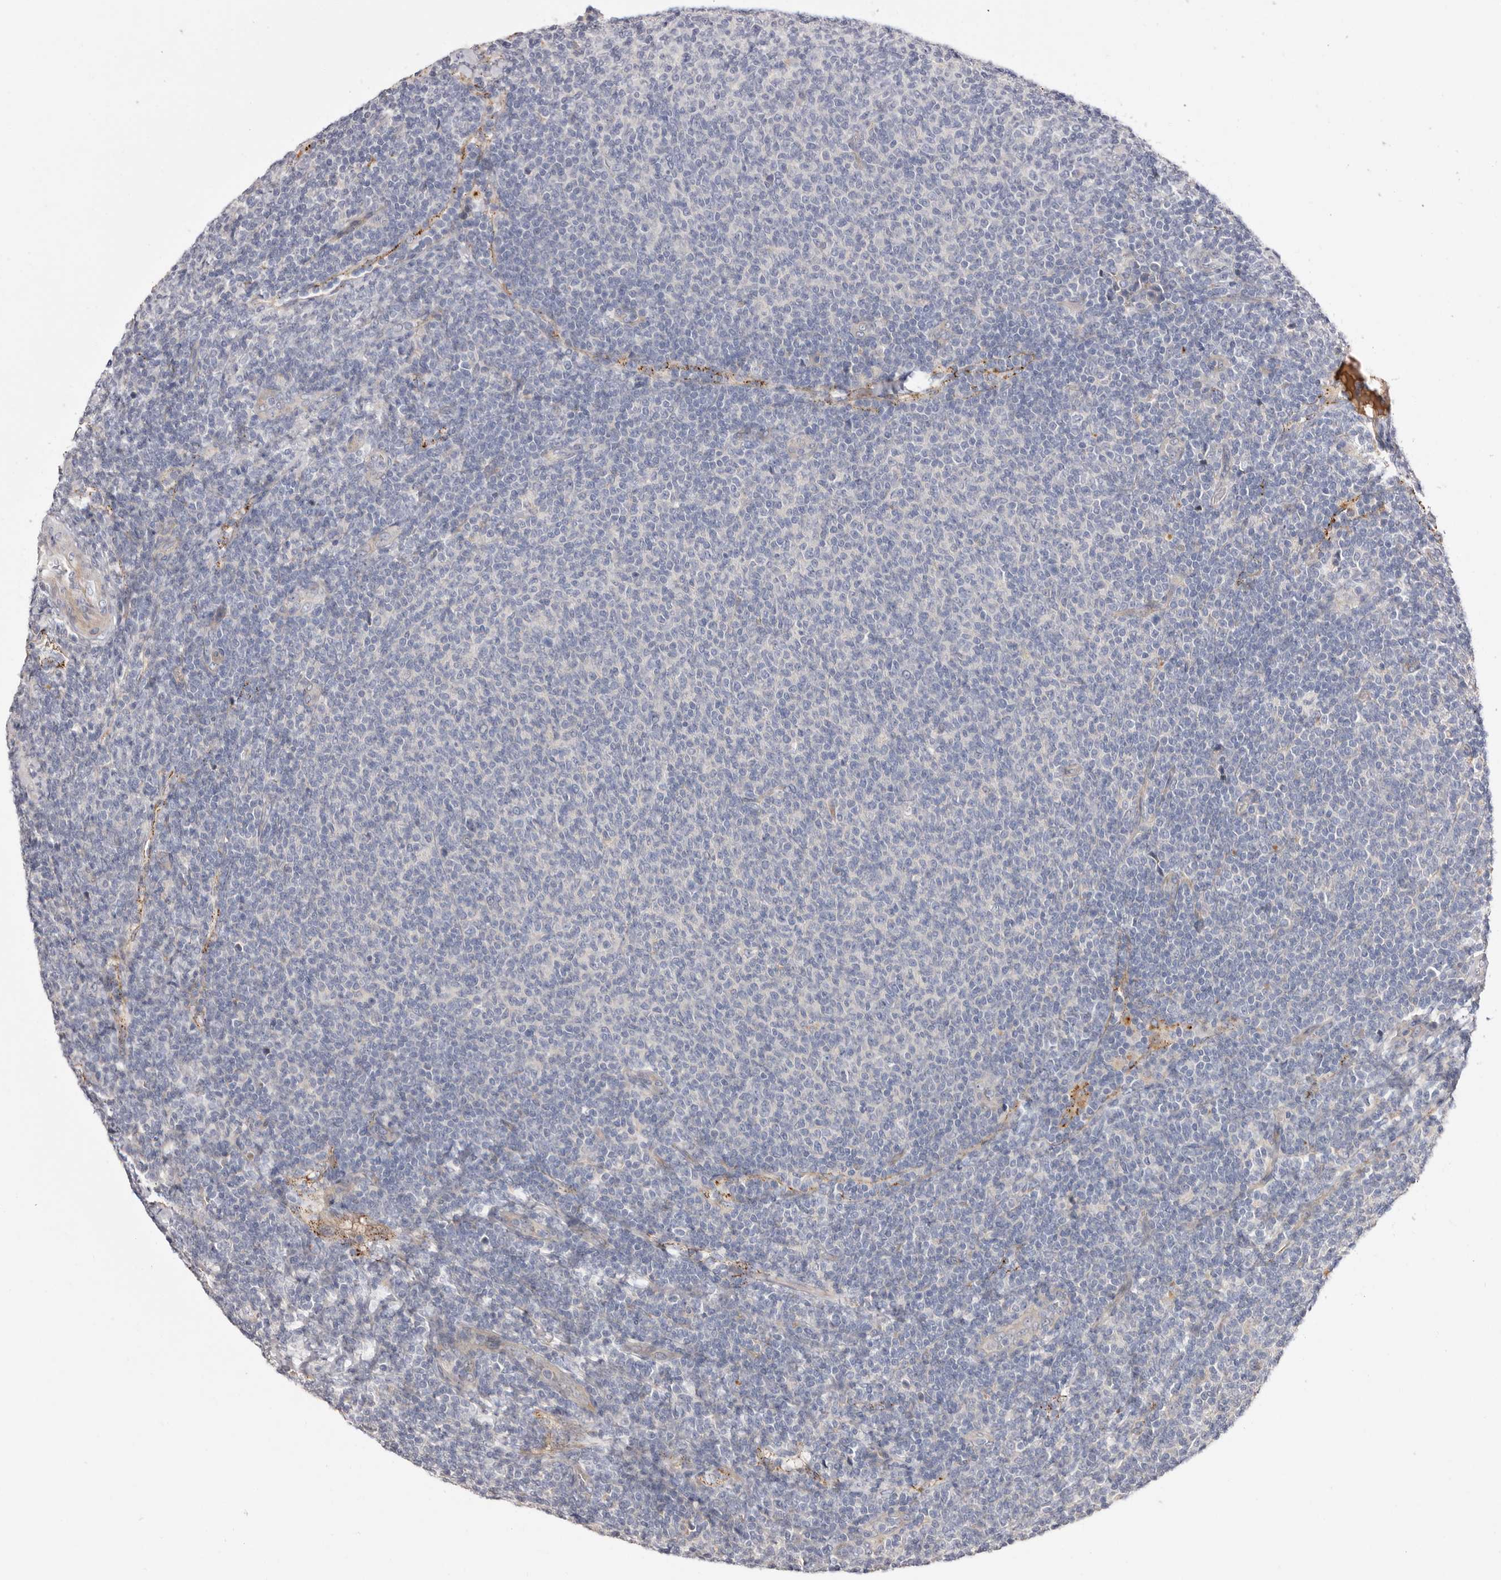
{"staining": {"intensity": "negative", "quantity": "none", "location": "none"}, "tissue": "lymphoma", "cell_type": "Tumor cells", "image_type": "cancer", "snomed": [{"axis": "morphology", "description": "Malignant lymphoma, non-Hodgkin's type, Low grade"}, {"axis": "topography", "description": "Lymph node"}], "caption": "The immunohistochemistry histopathology image has no significant expression in tumor cells of malignant lymphoma, non-Hodgkin's type (low-grade) tissue.", "gene": "STK16", "patient": {"sex": "male", "age": 66}}